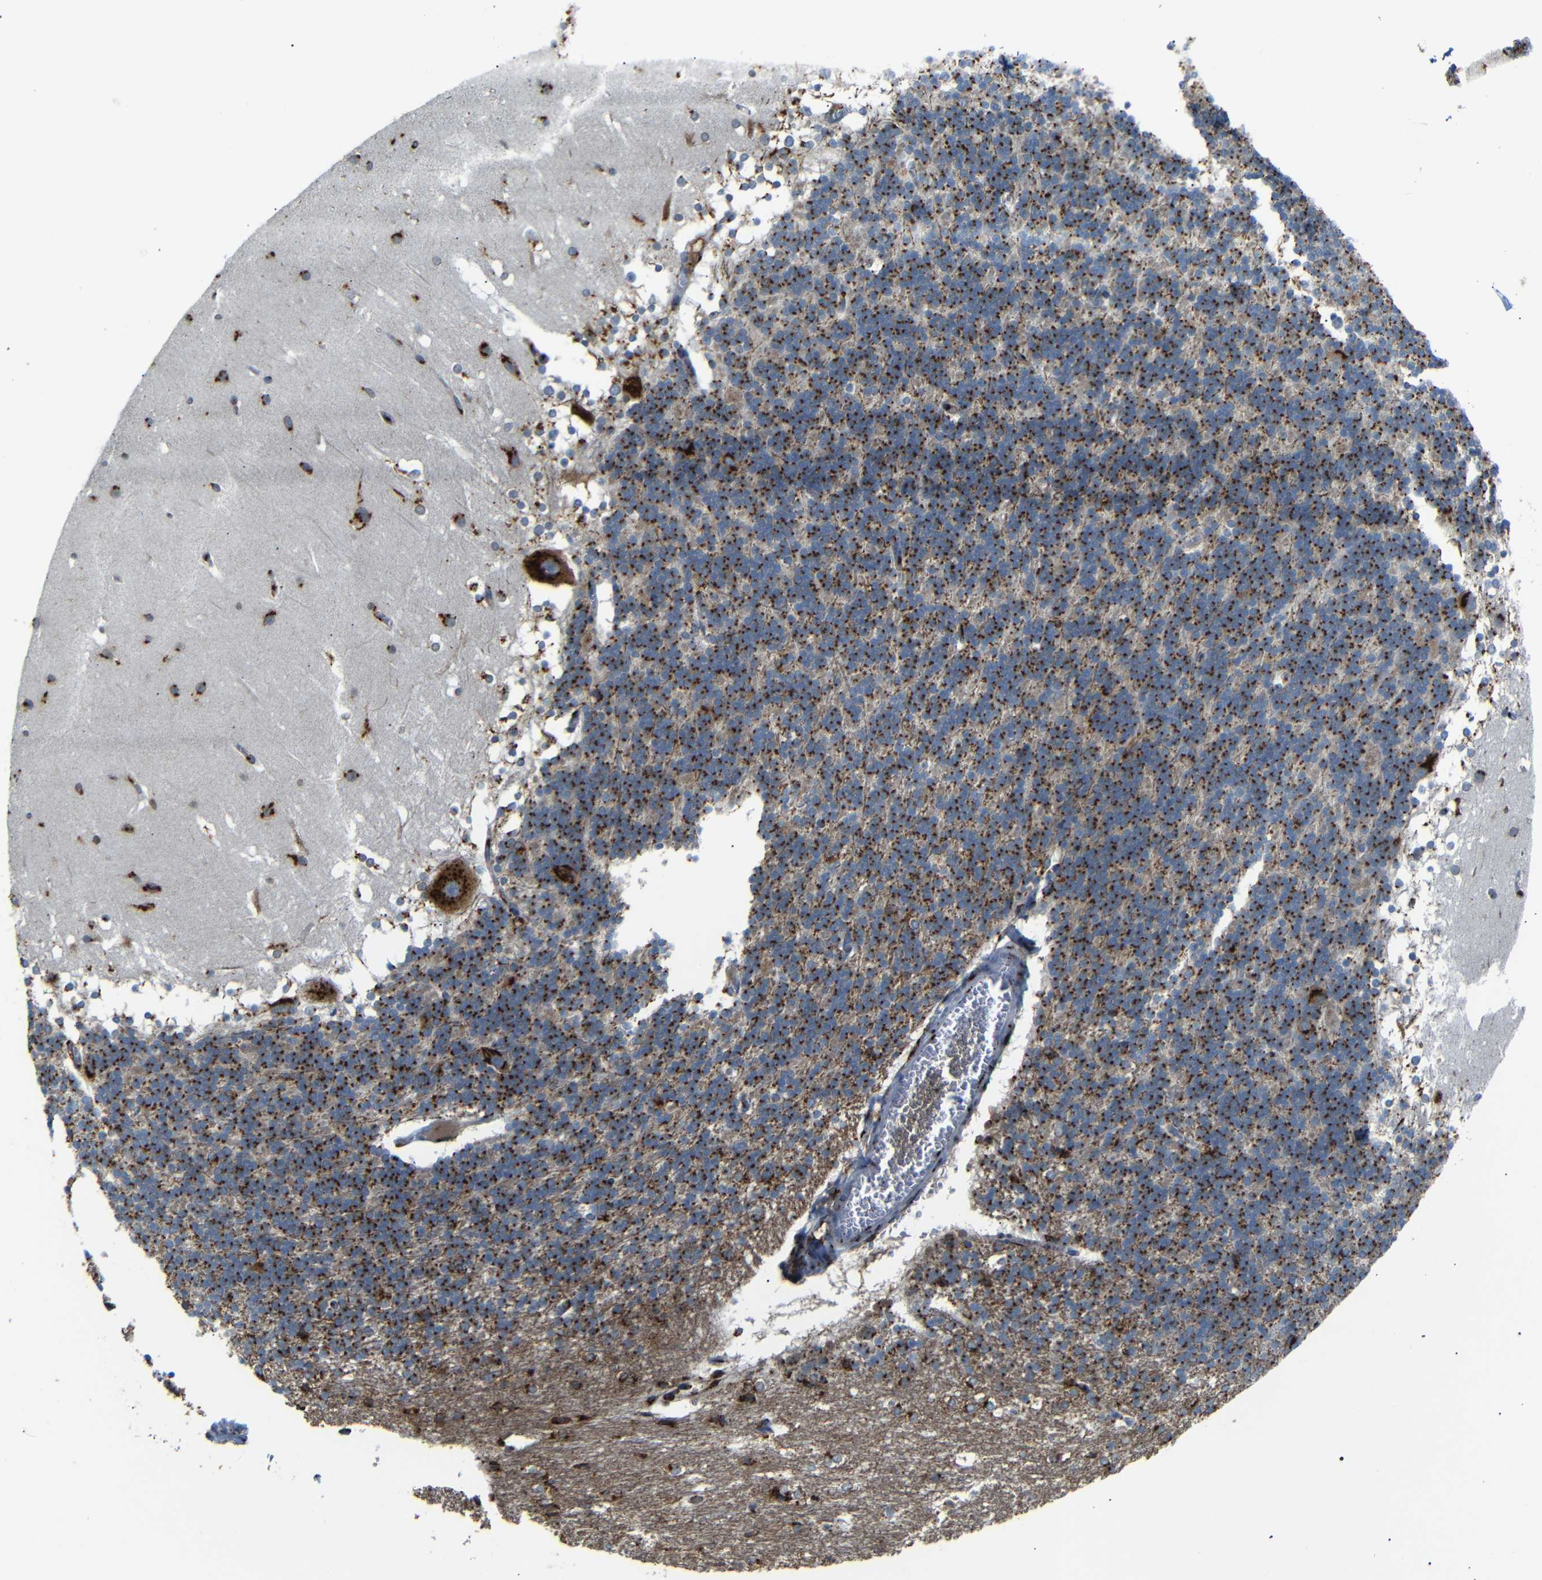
{"staining": {"intensity": "strong", "quantity": ">75%", "location": "cytoplasmic/membranous"}, "tissue": "cerebellum", "cell_type": "Cells in granular layer", "image_type": "normal", "snomed": [{"axis": "morphology", "description": "Normal tissue, NOS"}, {"axis": "topography", "description": "Cerebellum"}], "caption": "The immunohistochemical stain shows strong cytoplasmic/membranous staining in cells in granular layer of benign cerebellum.", "gene": "TGOLN2", "patient": {"sex": "female", "age": 19}}